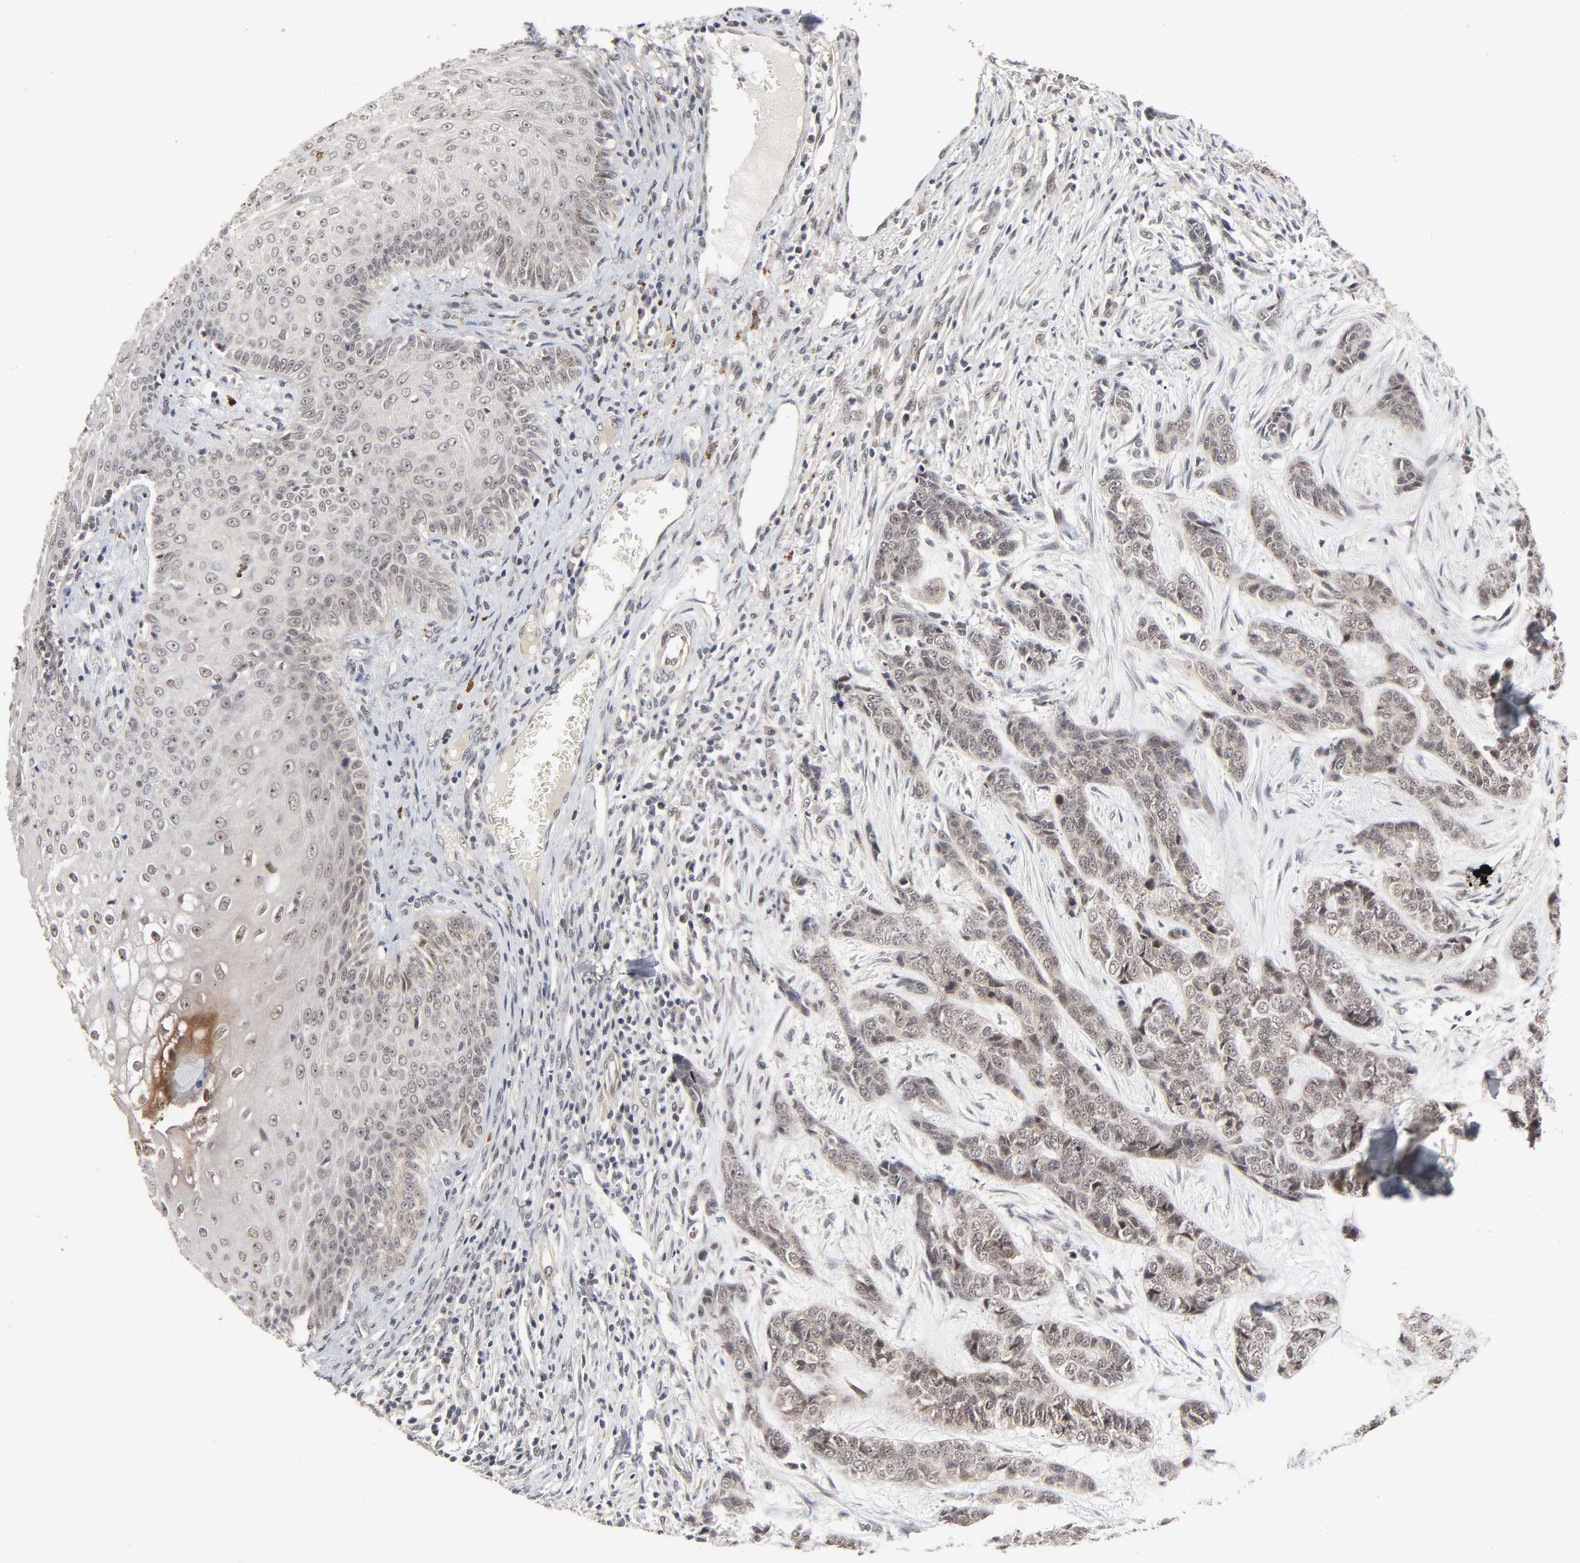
{"staining": {"intensity": "weak", "quantity": ">75%", "location": "nuclear"}, "tissue": "skin cancer", "cell_type": "Tumor cells", "image_type": "cancer", "snomed": [{"axis": "morphology", "description": "Basal cell carcinoma"}, {"axis": "topography", "description": "Skin"}], "caption": "Skin basal cell carcinoma stained with a brown dye reveals weak nuclear positive staining in about >75% of tumor cells.", "gene": "ZKSCAN8", "patient": {"sex": "female", "age": 64}}